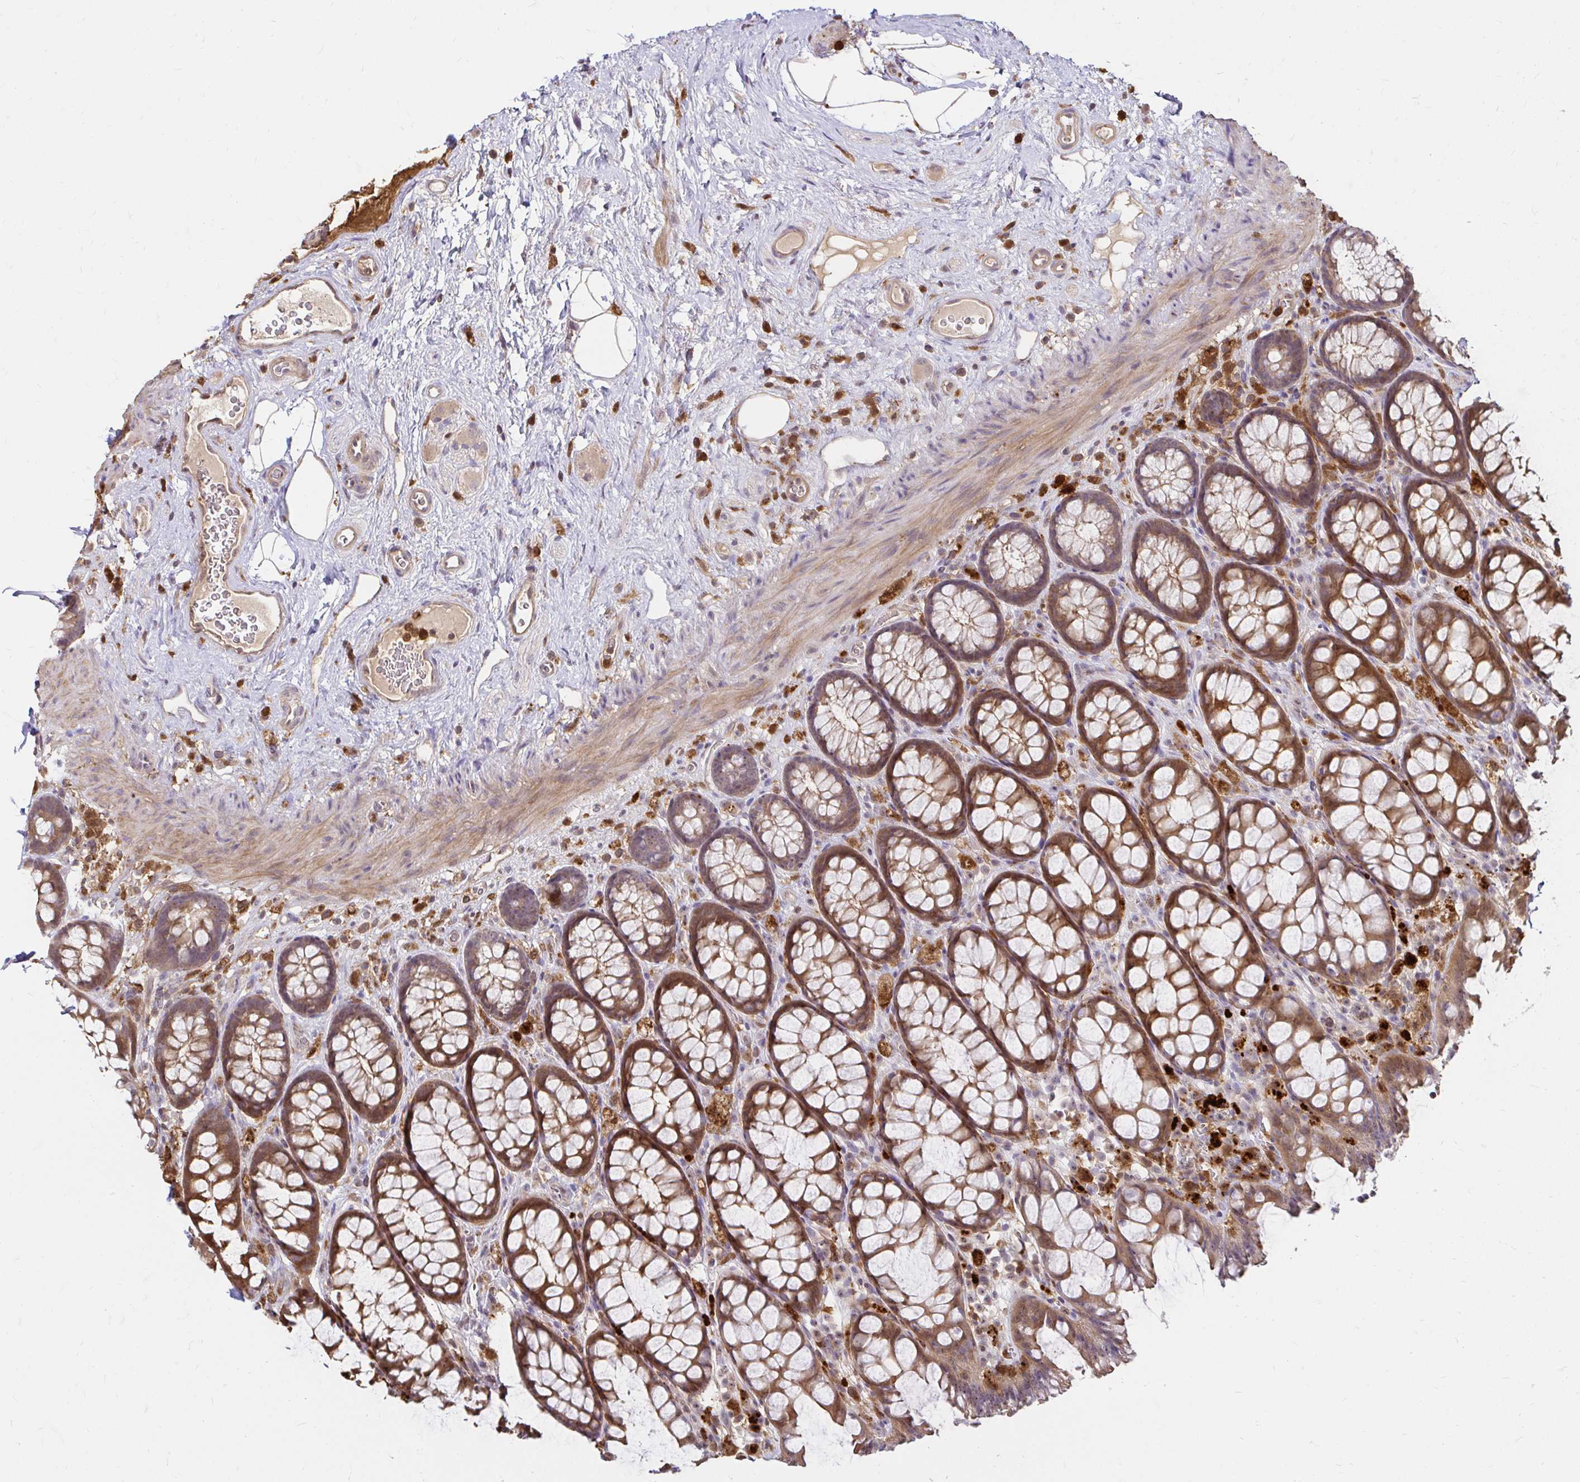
{"staining": {"intensity": "moderate", "quantity": ">75%", "location": "cytoplasmic/membranous"}, "tissue": "rectum", "cell_type": "Glandular cells", "image_type": "normal", "snomed": [{"axis": "morphology", "description": "Normal tissue, NOS"}, {"axis": "topography", "description": "Rectum"}], "caption": "Benign rectum shows moderate cytoplasmic/membranous staining in about >75% of glandular cells.", "gene": "PYCARD", "patient": {"sex": "female", "age": 67}}